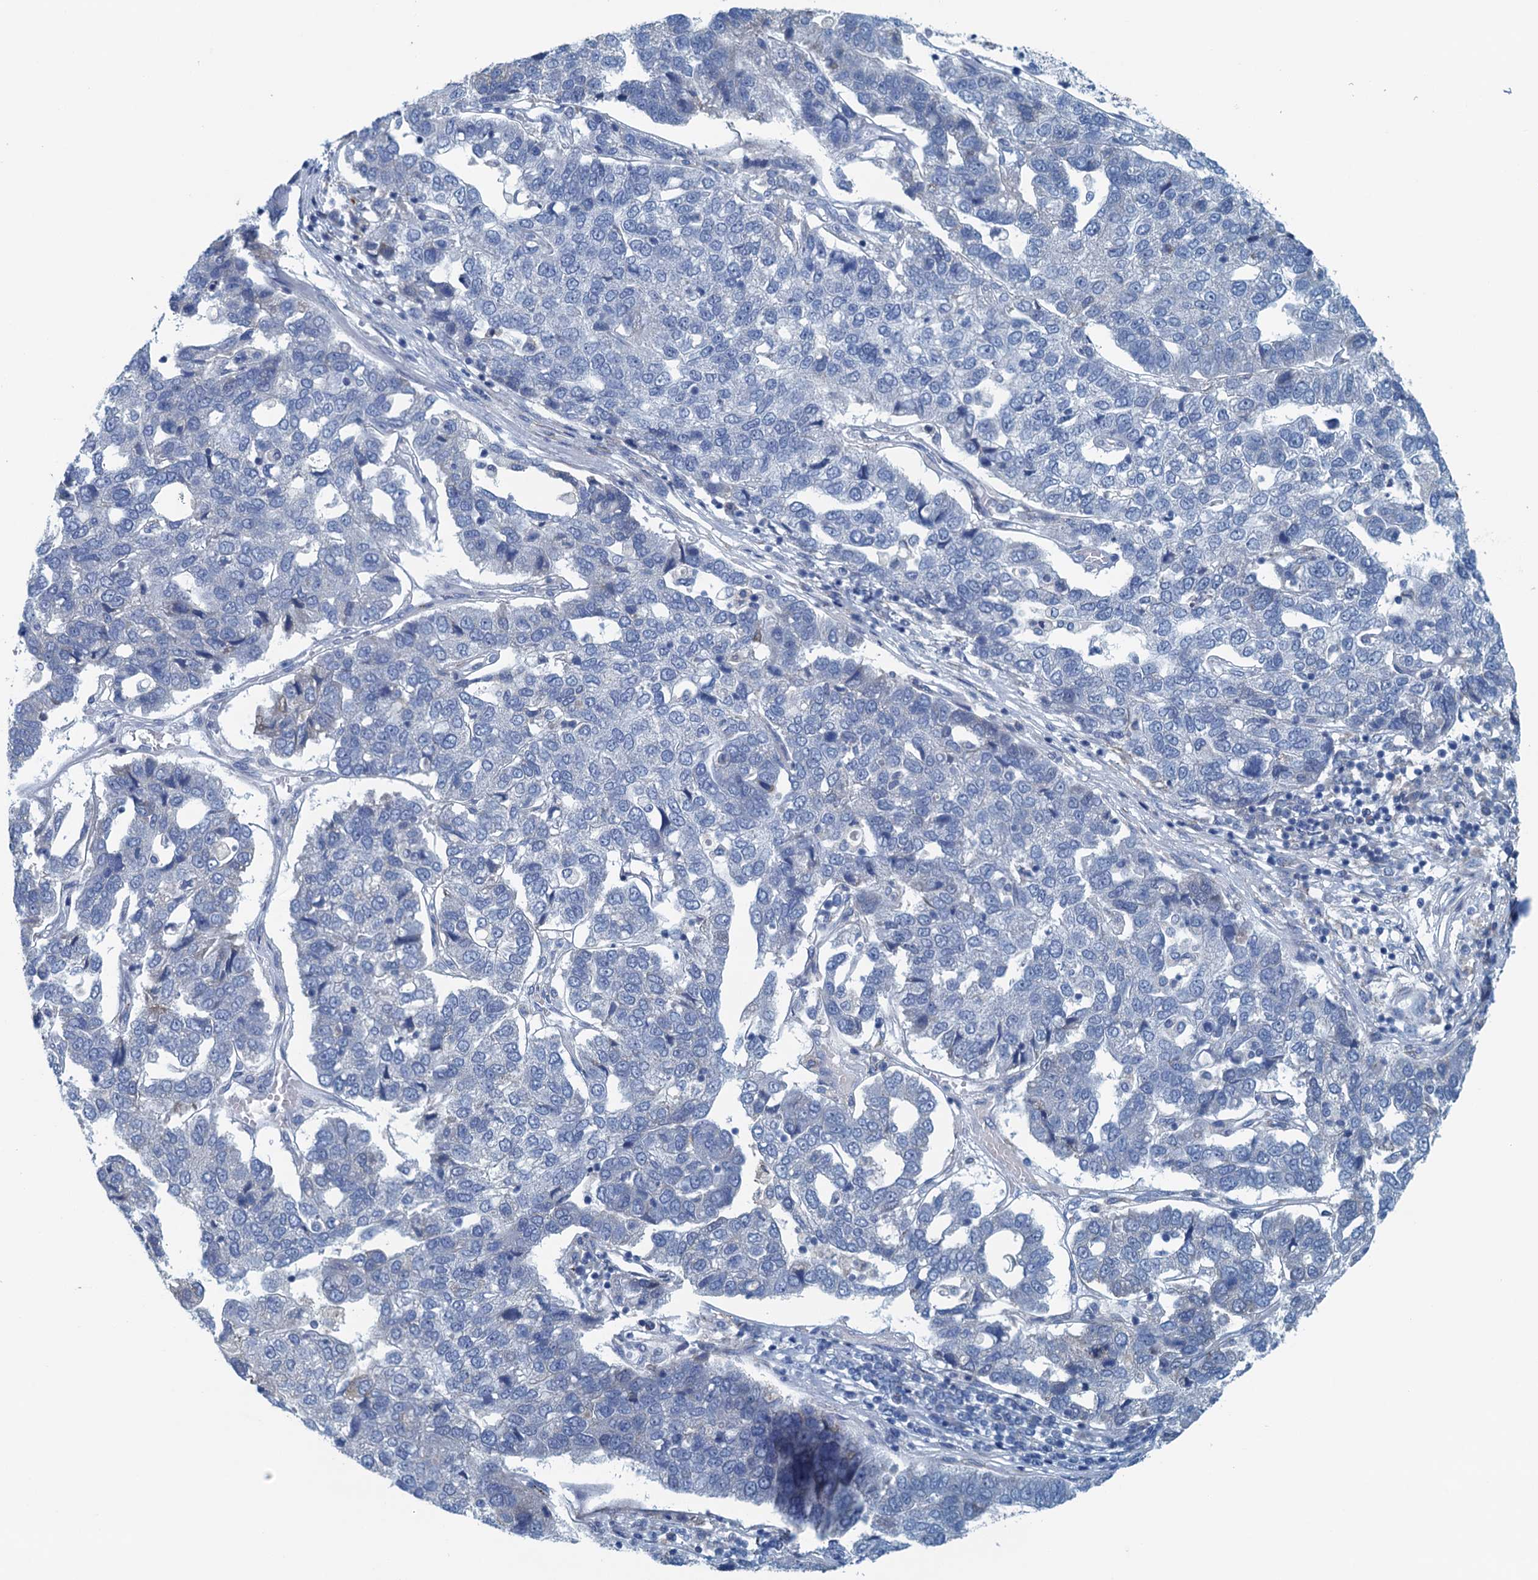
{"staining": {"intensity": "negative", "quantity": "none", "location": "none"}, "tissue": "pancreatic cancer", "cell_type": "Tumor cells", "image_type": "cancer", "snomed": [{"axis": "morphology", "description": "Adenocarcinoma, NOS"}, {"axis": "topography", "description": "Pancreas"}], "caption": "Tumor cells are negative for protein expression in human pancreatic adenocarcinoma. Nuclei are stained in blue.", "gene": "C10orf88", "patient": {"sex": "female", "age": 61}}